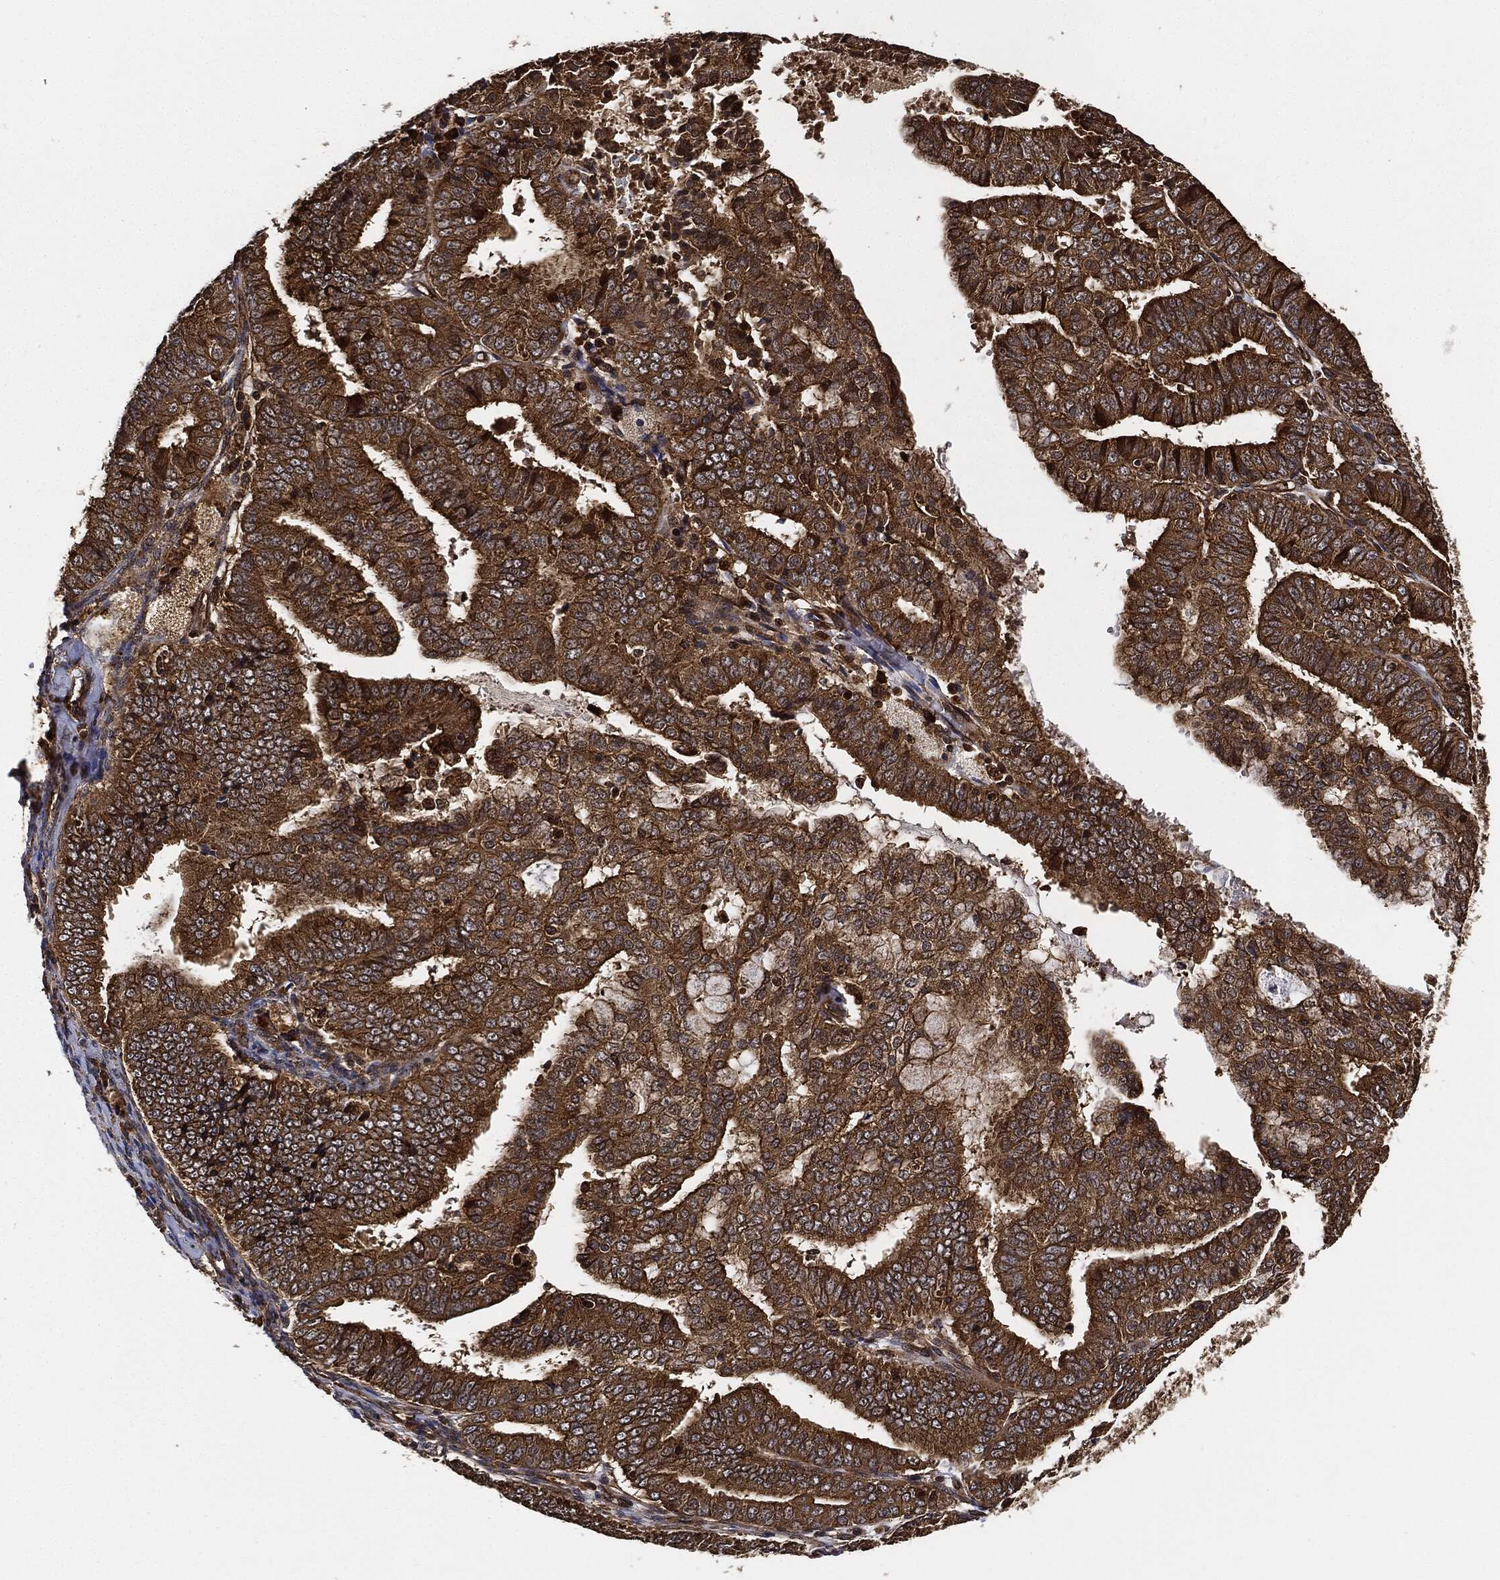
{"staining": {"intensity": "strong", "quantity": ">75%", "location": "cytoplasmic/membranous"}, "tissue": "endometrial cancer", "cell_type": "Tumor cells", "image_type": "cancer", "snomed": [{"axis": "morphology", "description": "Adenocarcinoma, NOS"}, {"axis": "topography", "description": "Endometrium"}], "caption": "This image demonstrates immunohistochemistry staining of endometrial cancer (adenocarcinoma), with high strong cytoplasmic/membranous staining in approximately >75% of tumor cells.", "gene": "CEP290", "patient": {"sex": "female", "age": 63}}